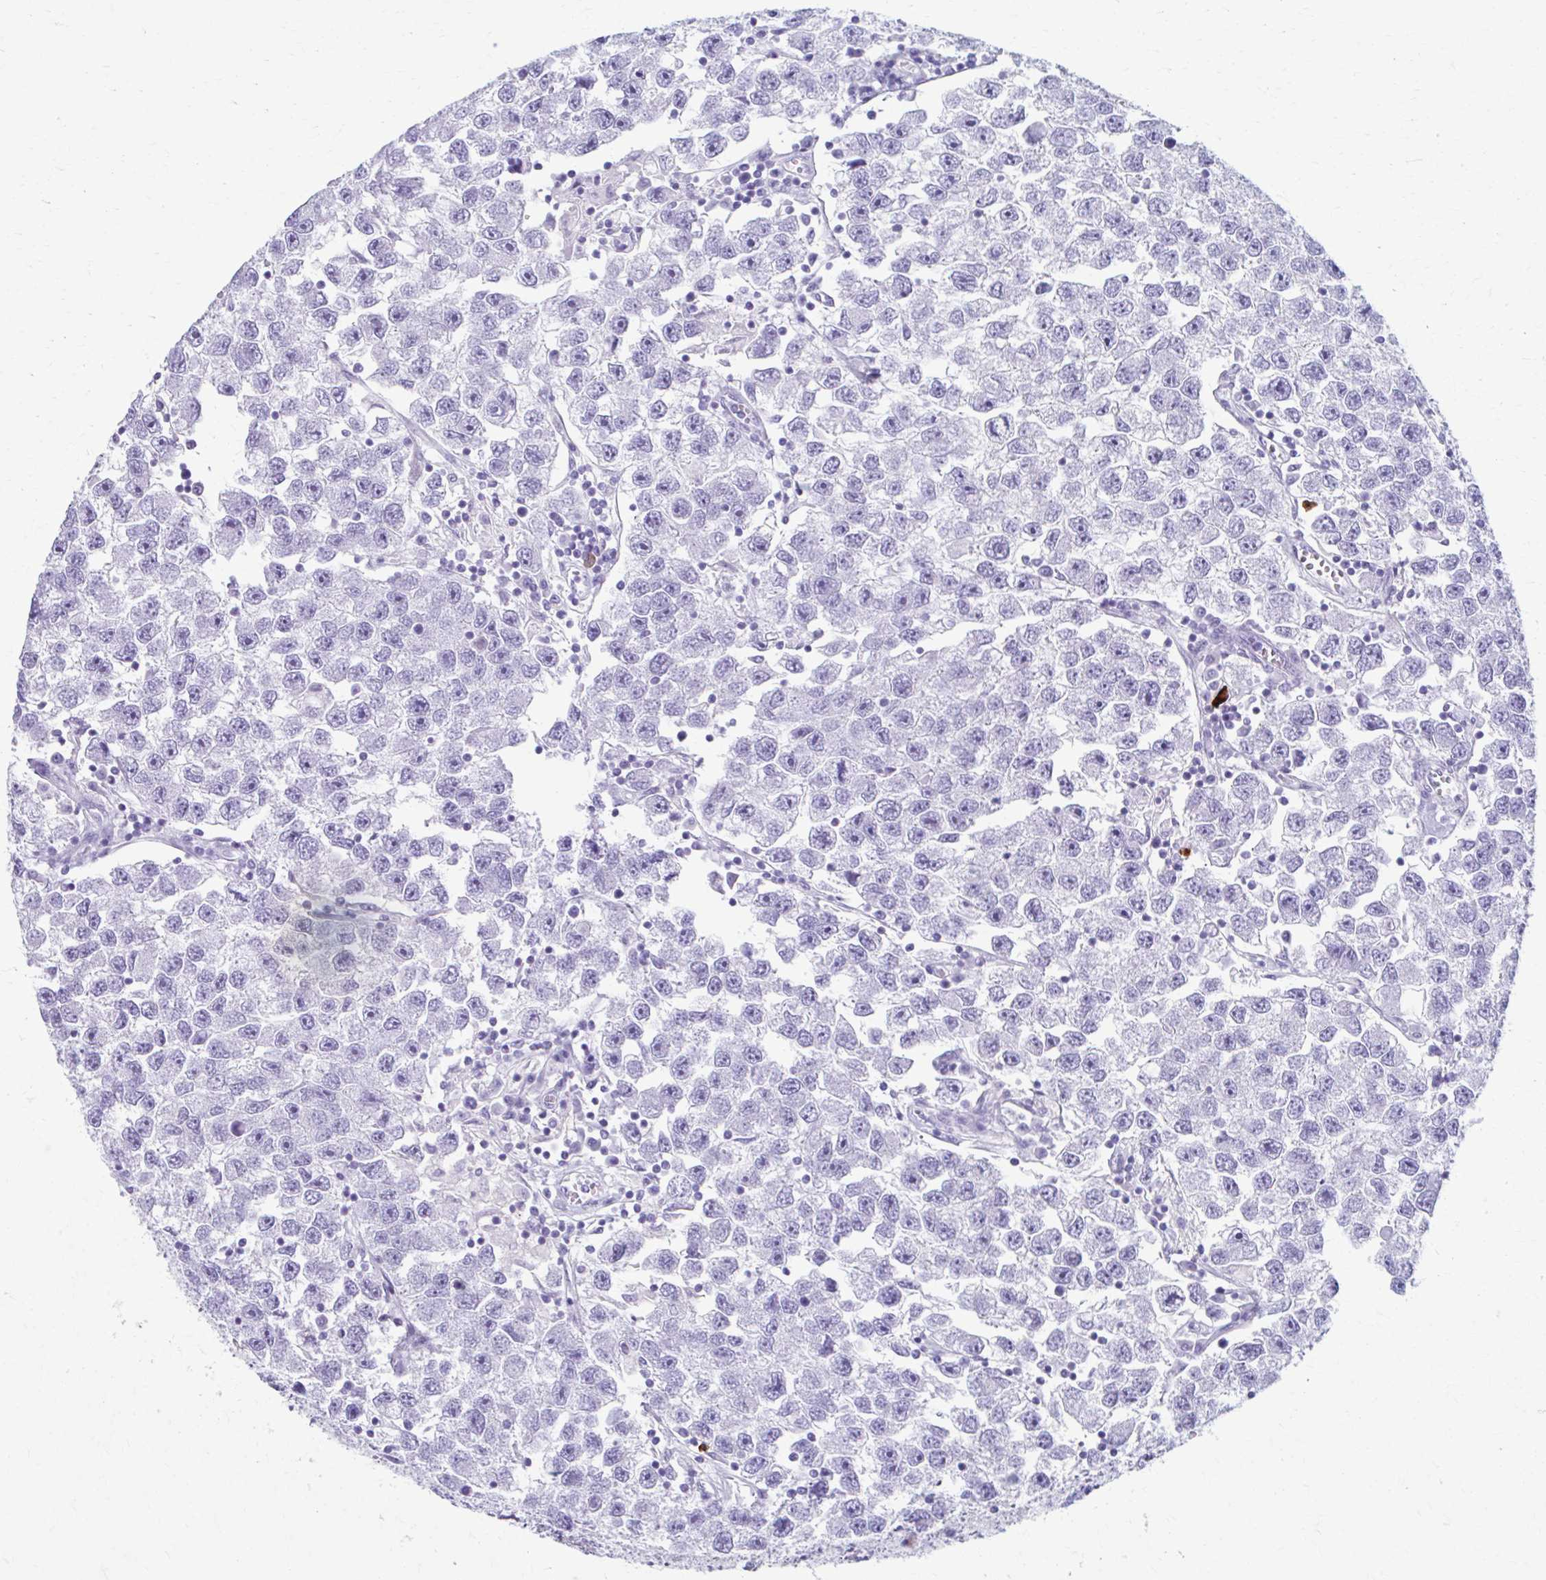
{"staining": {"intensity": "negative", "quantity": "none", "location": "none"}, "tissue": "testis cancer", "cell_type": "Tumor cells", "image_type": "cancer", "snomed": [{"axis": "morphology", "description": "Seminoma, NOS"}, {"axis": "topography", "description": "Testis"}], "caption": "Protein analysis of testis seminoma exhibits no significant expression in tumor cells.", "gene": "C12orf71", "patient": {"sex": "male", "age": 26}}